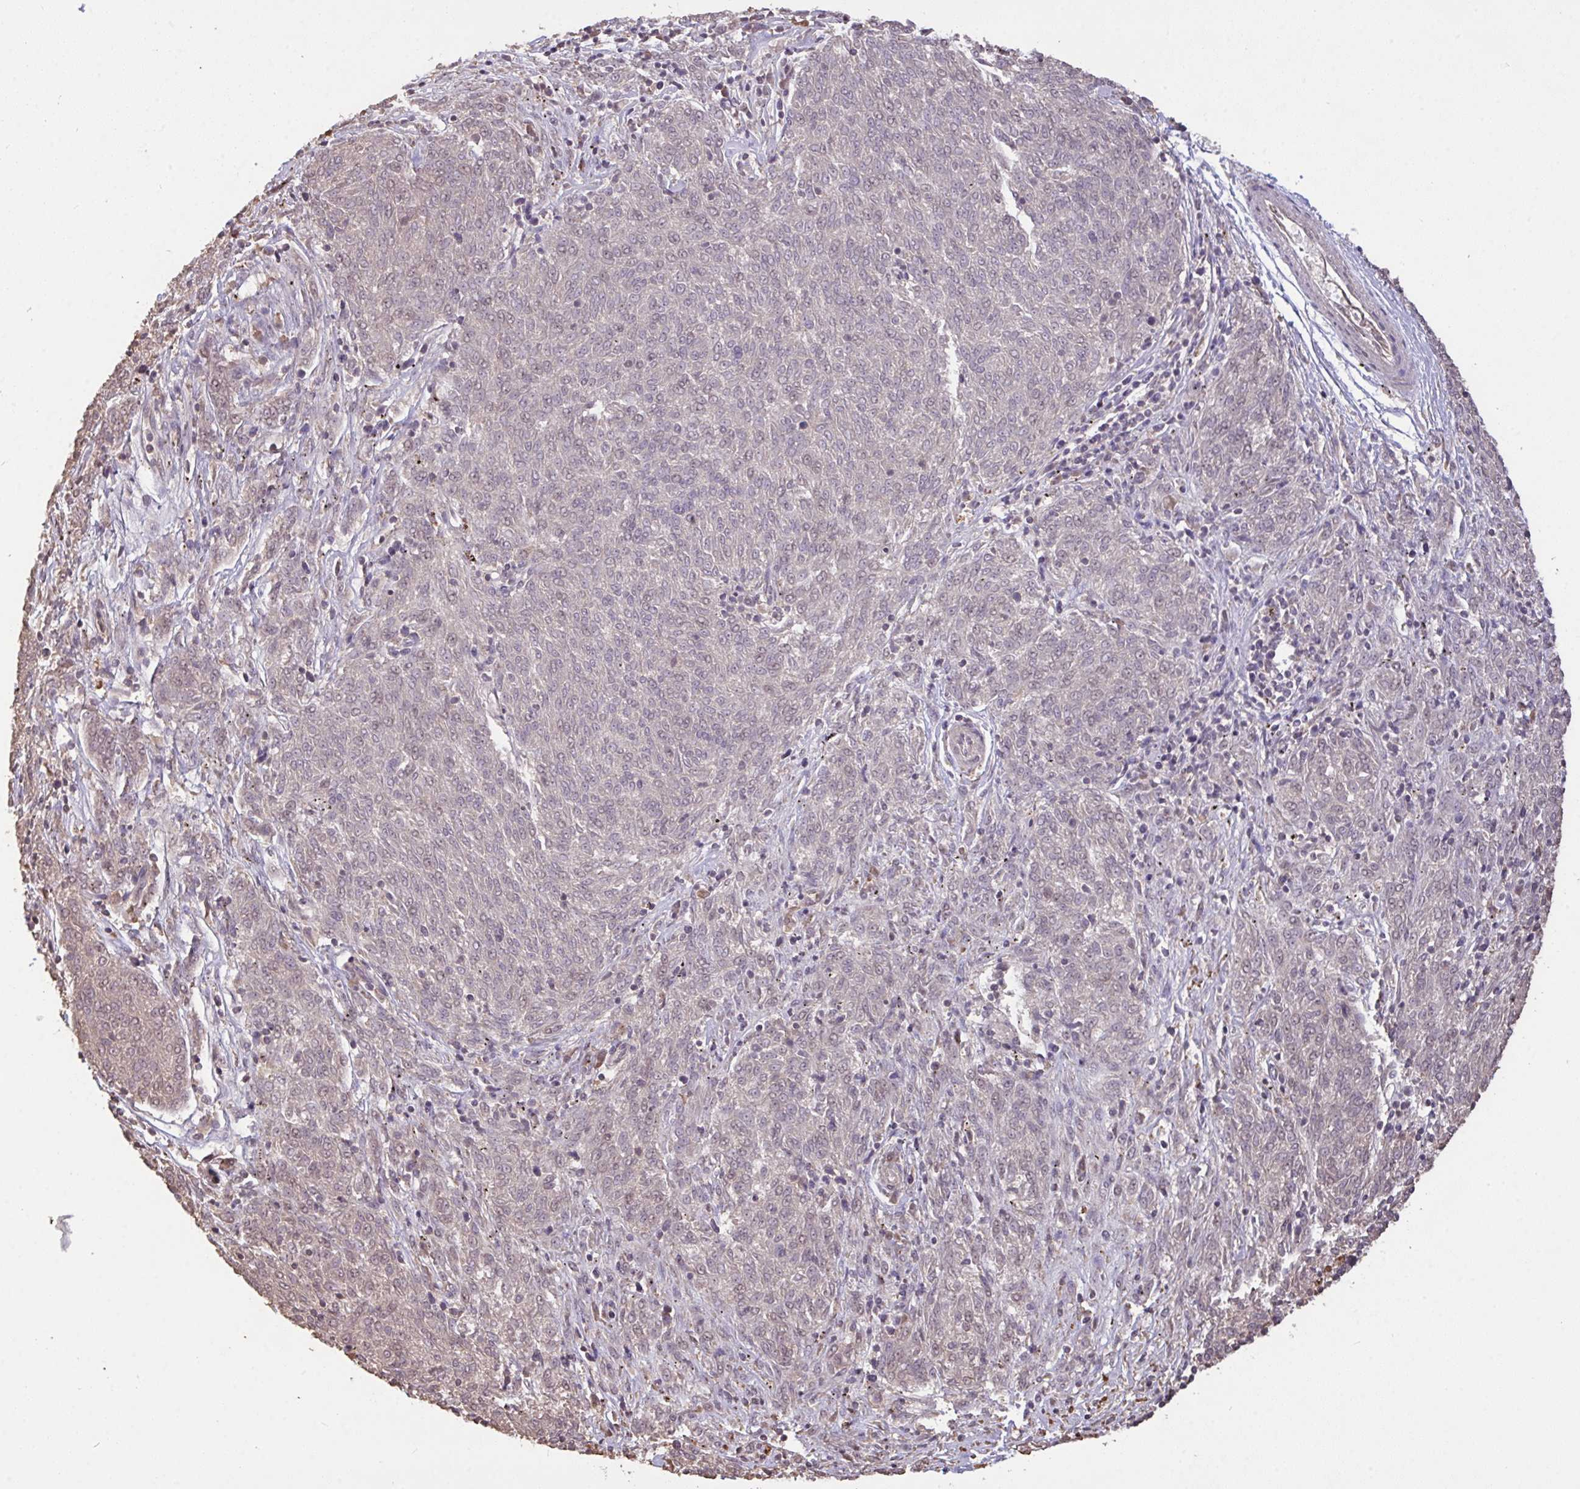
{"staining": {"intensity": "negative", "quantity": "none", "location": "none"}, "tissue": "melanoma", "cell_type": "Tumor cells", "image_type": "cancer", "snomed": [{"axis": "morphology", "description": "Malignant melanoma, NOS"}, {"axis": "topography", "description": "Skin"}], "caption": "Immunohistochemical staining of human malignant melanoma reveals no significant staining in tumor cells.", "gene": "FCER1A", "patient": {"sex": "female", "age": 72}}